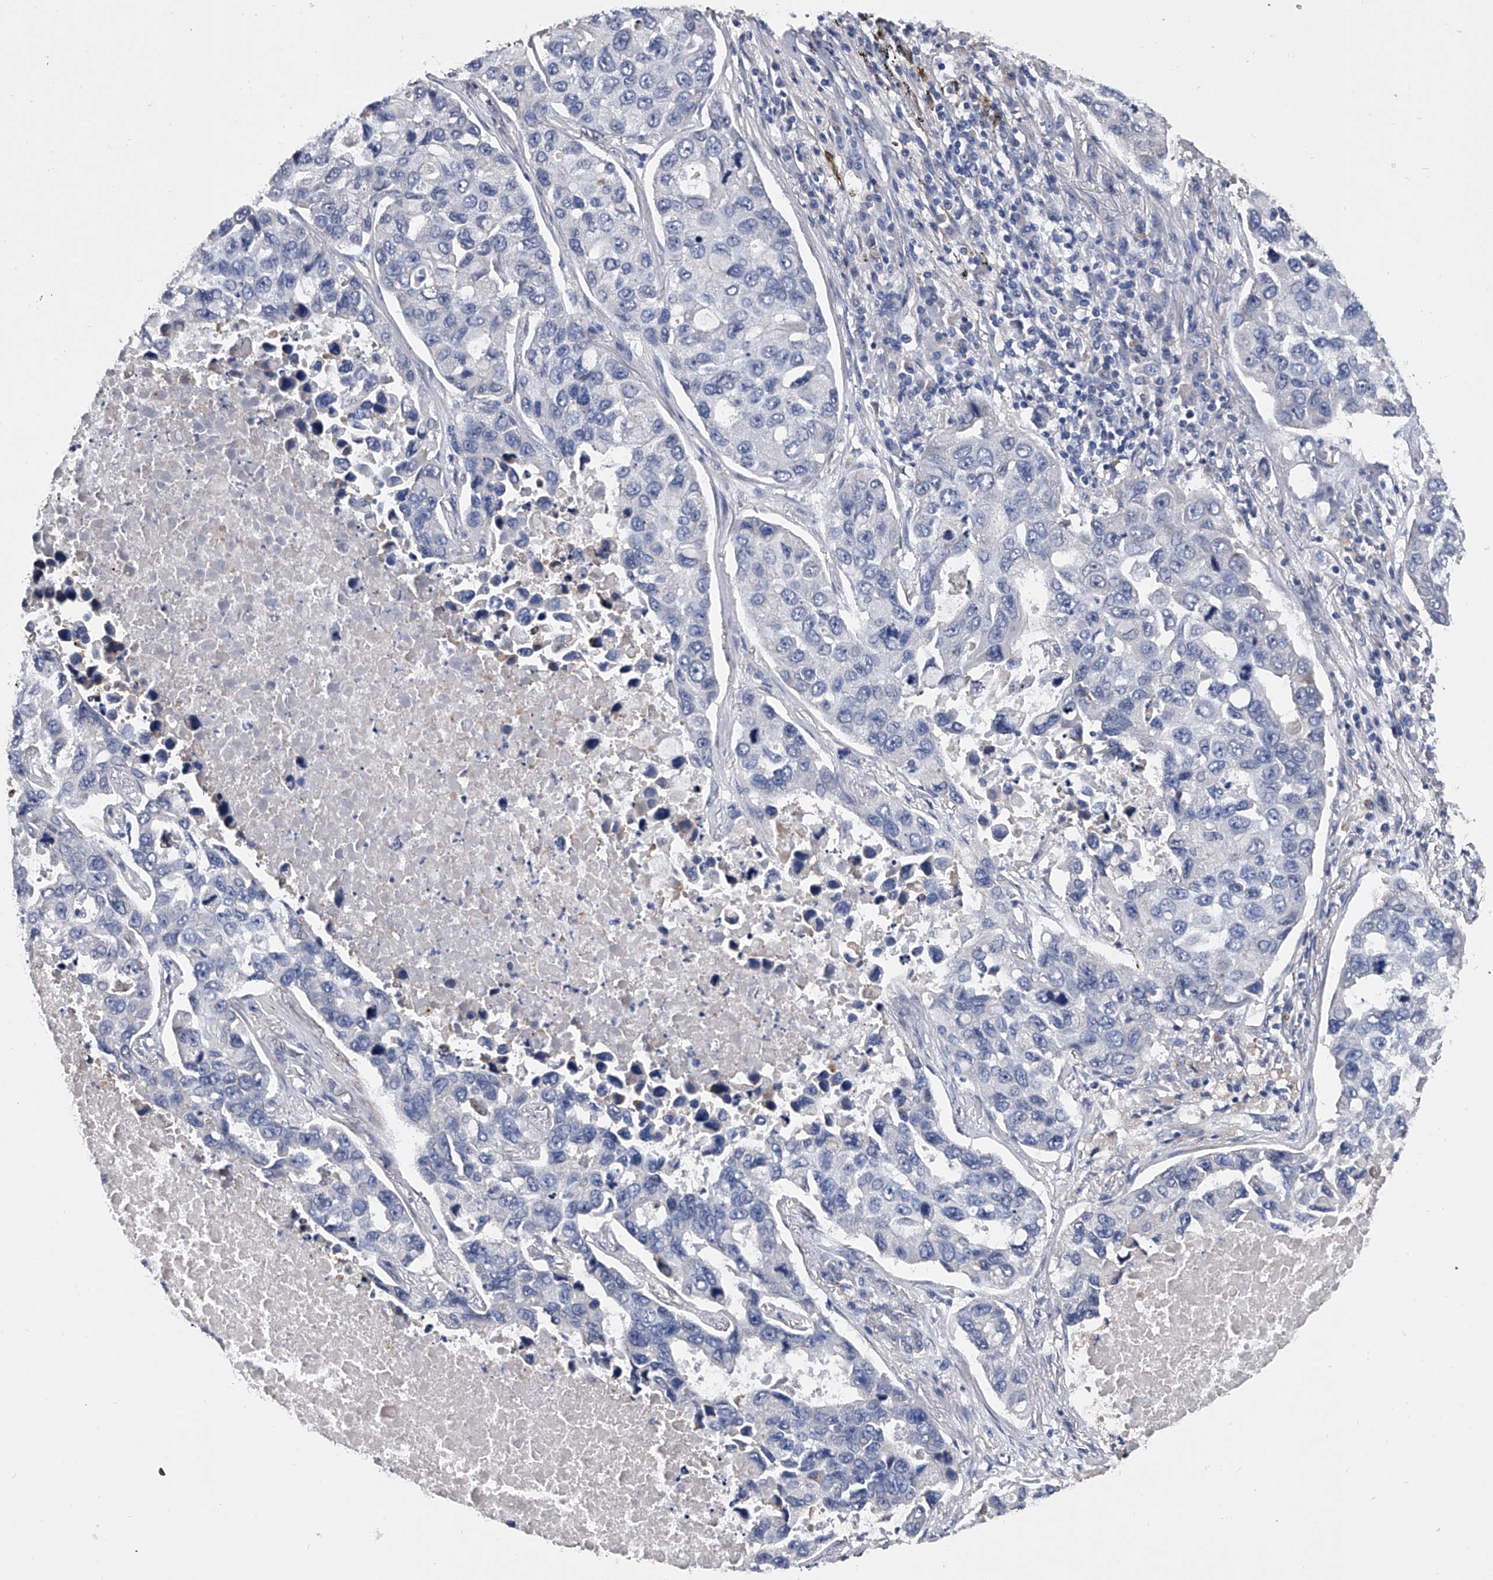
{"staining": {"intensity": "negative", "quantity": "none", "location": "none"}, "tissue": "lung cancer", "cell_type": "Tumor cells", "image_type": "cancer", "snomed": [{"axis": "morphology", "description": "Adenocarcinoma, NOS"}, {"axis": "topography", "description": "Lung"}], "caption": "Lung cancer (adenocarcinoma) was stained to show a protein in brown. There is no significant expression in tumor cells. Nuclei are stained in blue.", "gene": "EFCAB7", "patient": {"sex": "male", "age": 64}}